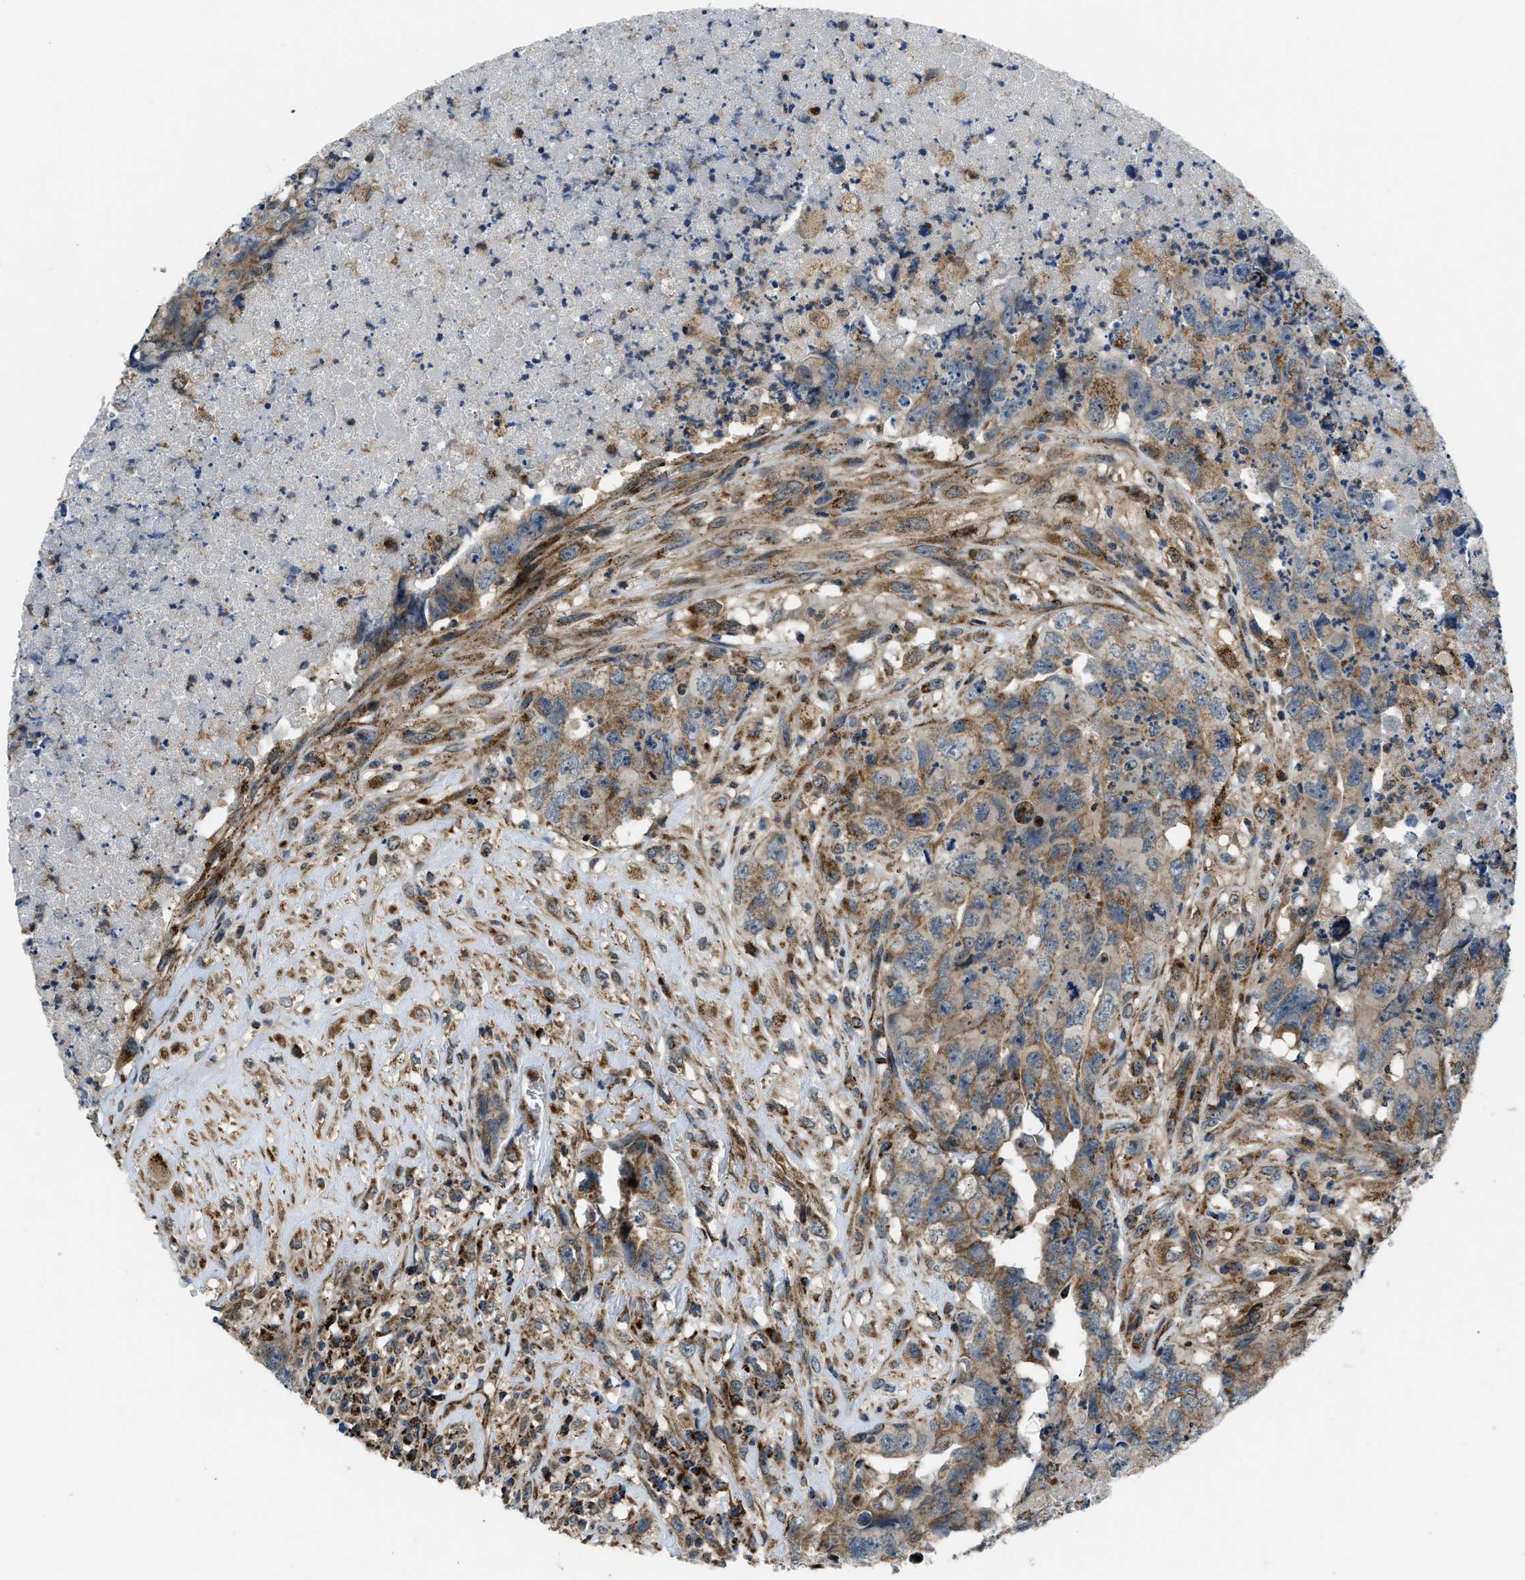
{"staining": {"intensity": "moderate", "quantity": ">75%", "location": "cytoplasmic/membranous"}, "tissue": "testis cancer", "cell_type": "Tumor cells", "image_type": "cancer", "snomed": [{"axis": "morphology", "description": "Carcinoma, Embryonal, NOS"}, {"axis": "topography", "description": "Testis"}], "caption": "This is a photomicrograph of immunohistochemistry (IHC) staining of embryonal carcinoma (testis), which shows moderate expression in the cytoplasmic/membranous of tumor cells.", "gene": "GSDME", "patient": {"sex": "male", "age": 32}}